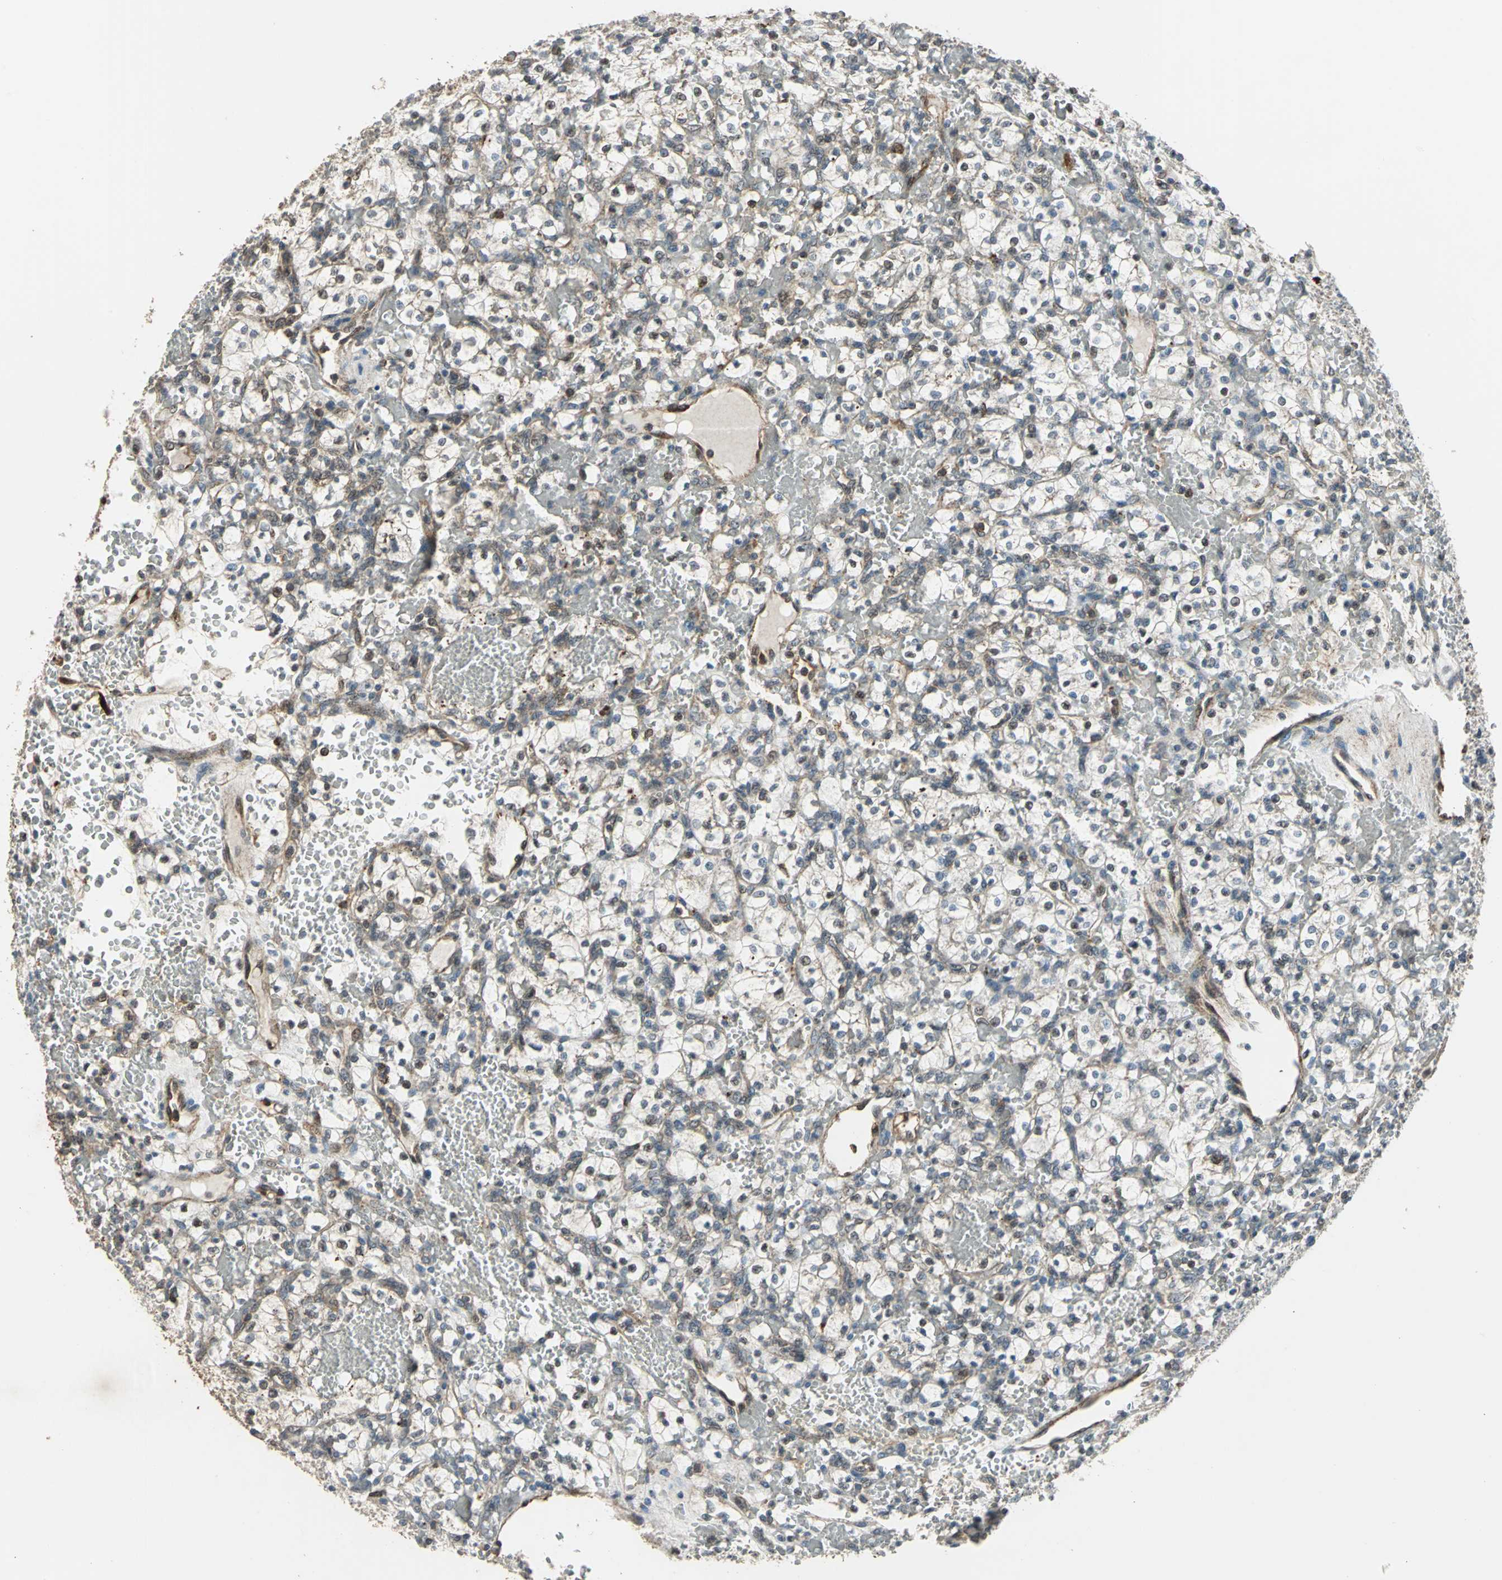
{"staining": {"intensity": "weak", "quantity": ">75%", "location": "cytoplasmic/membranous"}, "tissue": "renal cancer", "cell_type": "Tumor cells", "image_type": "cancer", "snomed": [{"axis": "morphology", "description": "Adenocarcinoma, NOS"}, {"axis": "topography", "description": "Kidney"}], "caption": "Protein staining by immunohistochemistry exhibits weak cytoplasmic/membranous staining in about >75% of tumor cells in adenocarcinoma (renal).", "gene": "DNAJB4", "patient": {"sex": "female", "age": 60}}